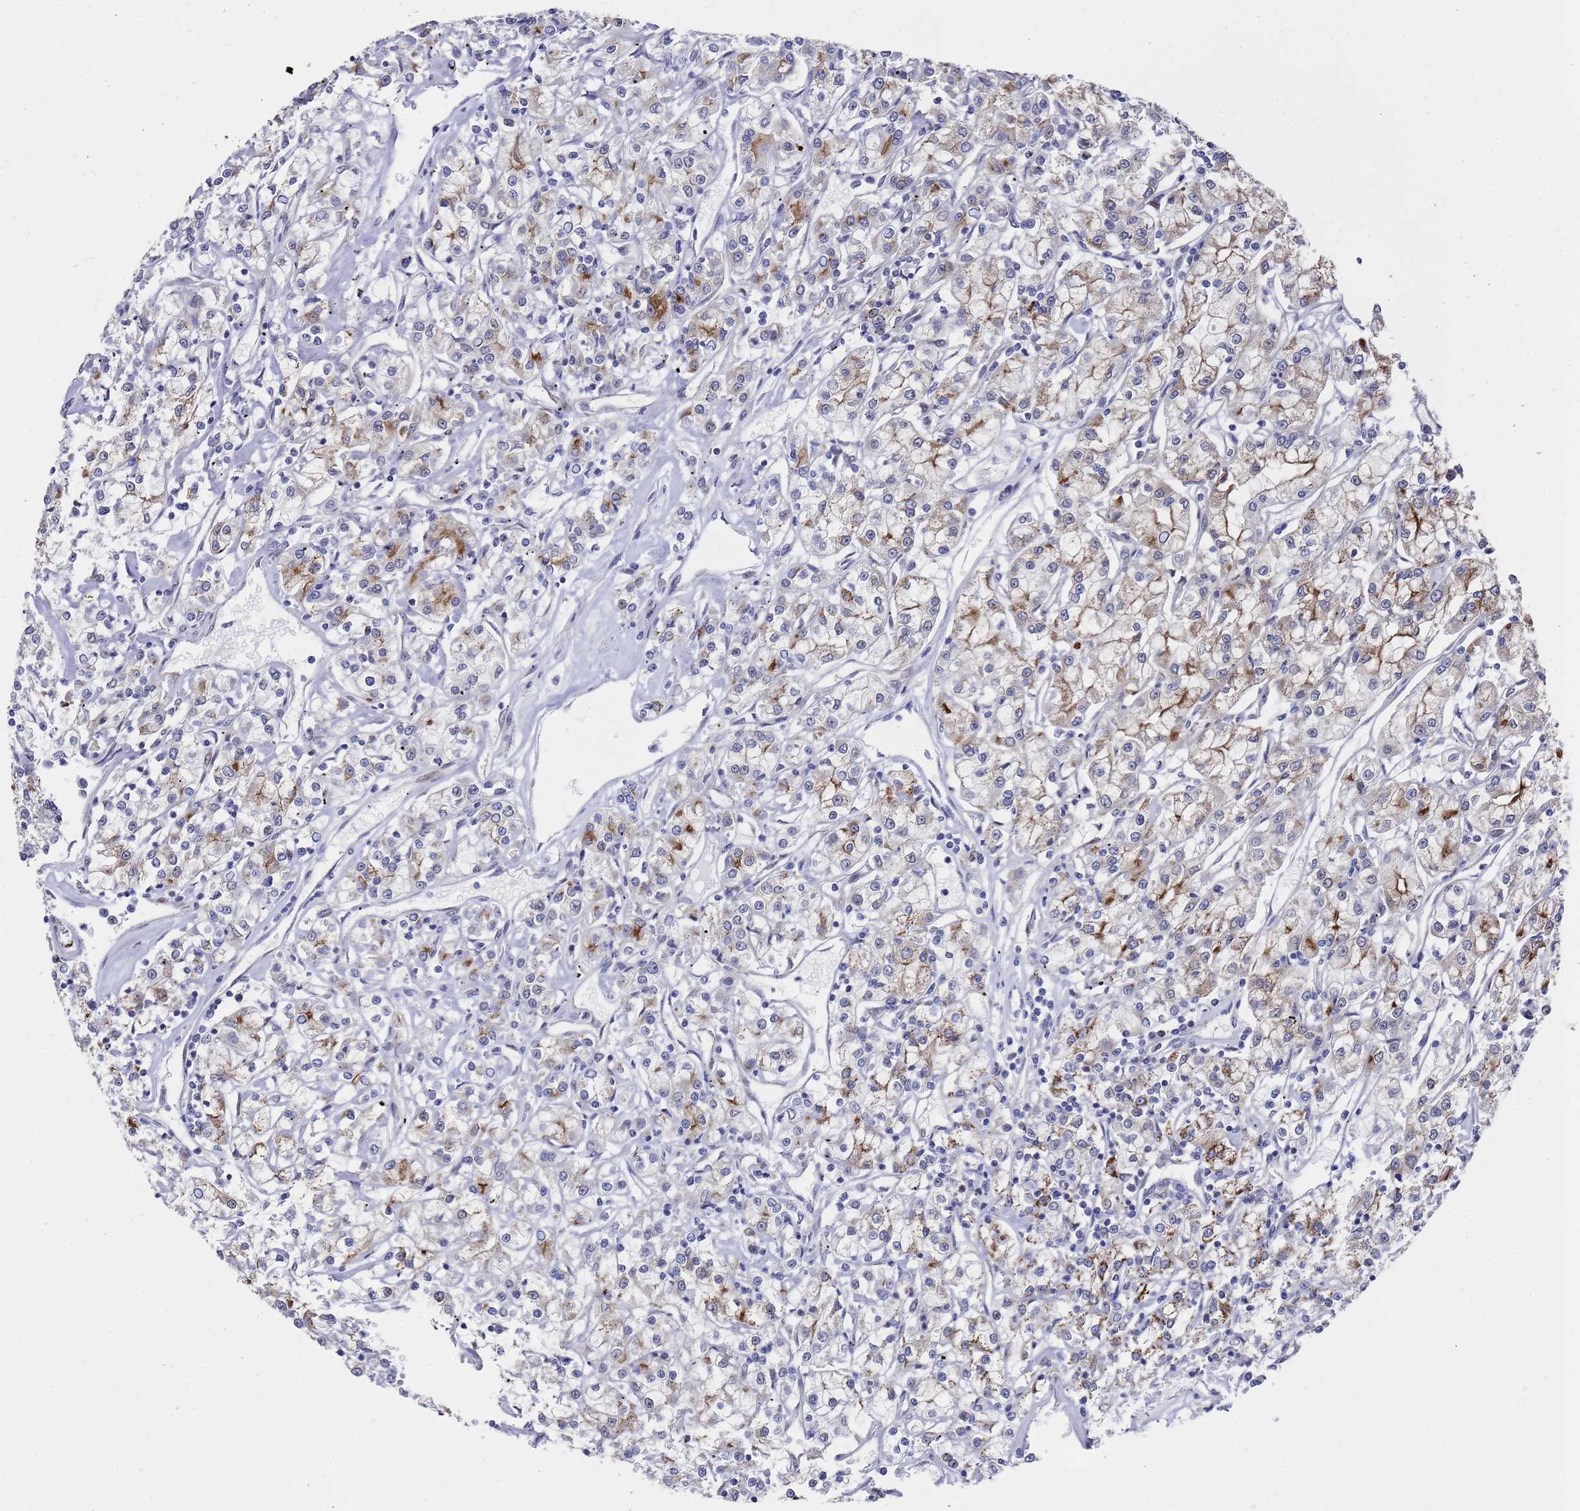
{"staining": {"intensity": "moderate", "quantity": "<25%", "location": "cytoplasmic/membranous"}, "tissue": "renal cancer", "cell_type": "Tumor cells", "image_type": "cancer", "snomed": [{"axis": "morphology", "description": "Adenocarcinoma, NOS"}, {"axis": "topography", "description": "Kidney"}], "caption": "Moderate cytoplasmic/membranous expression is appreciated in about <25% of tumor cells in renal adenocarcinoma.", "gene": "COPS6", "patient": {"sex": "female", "age": 59}}